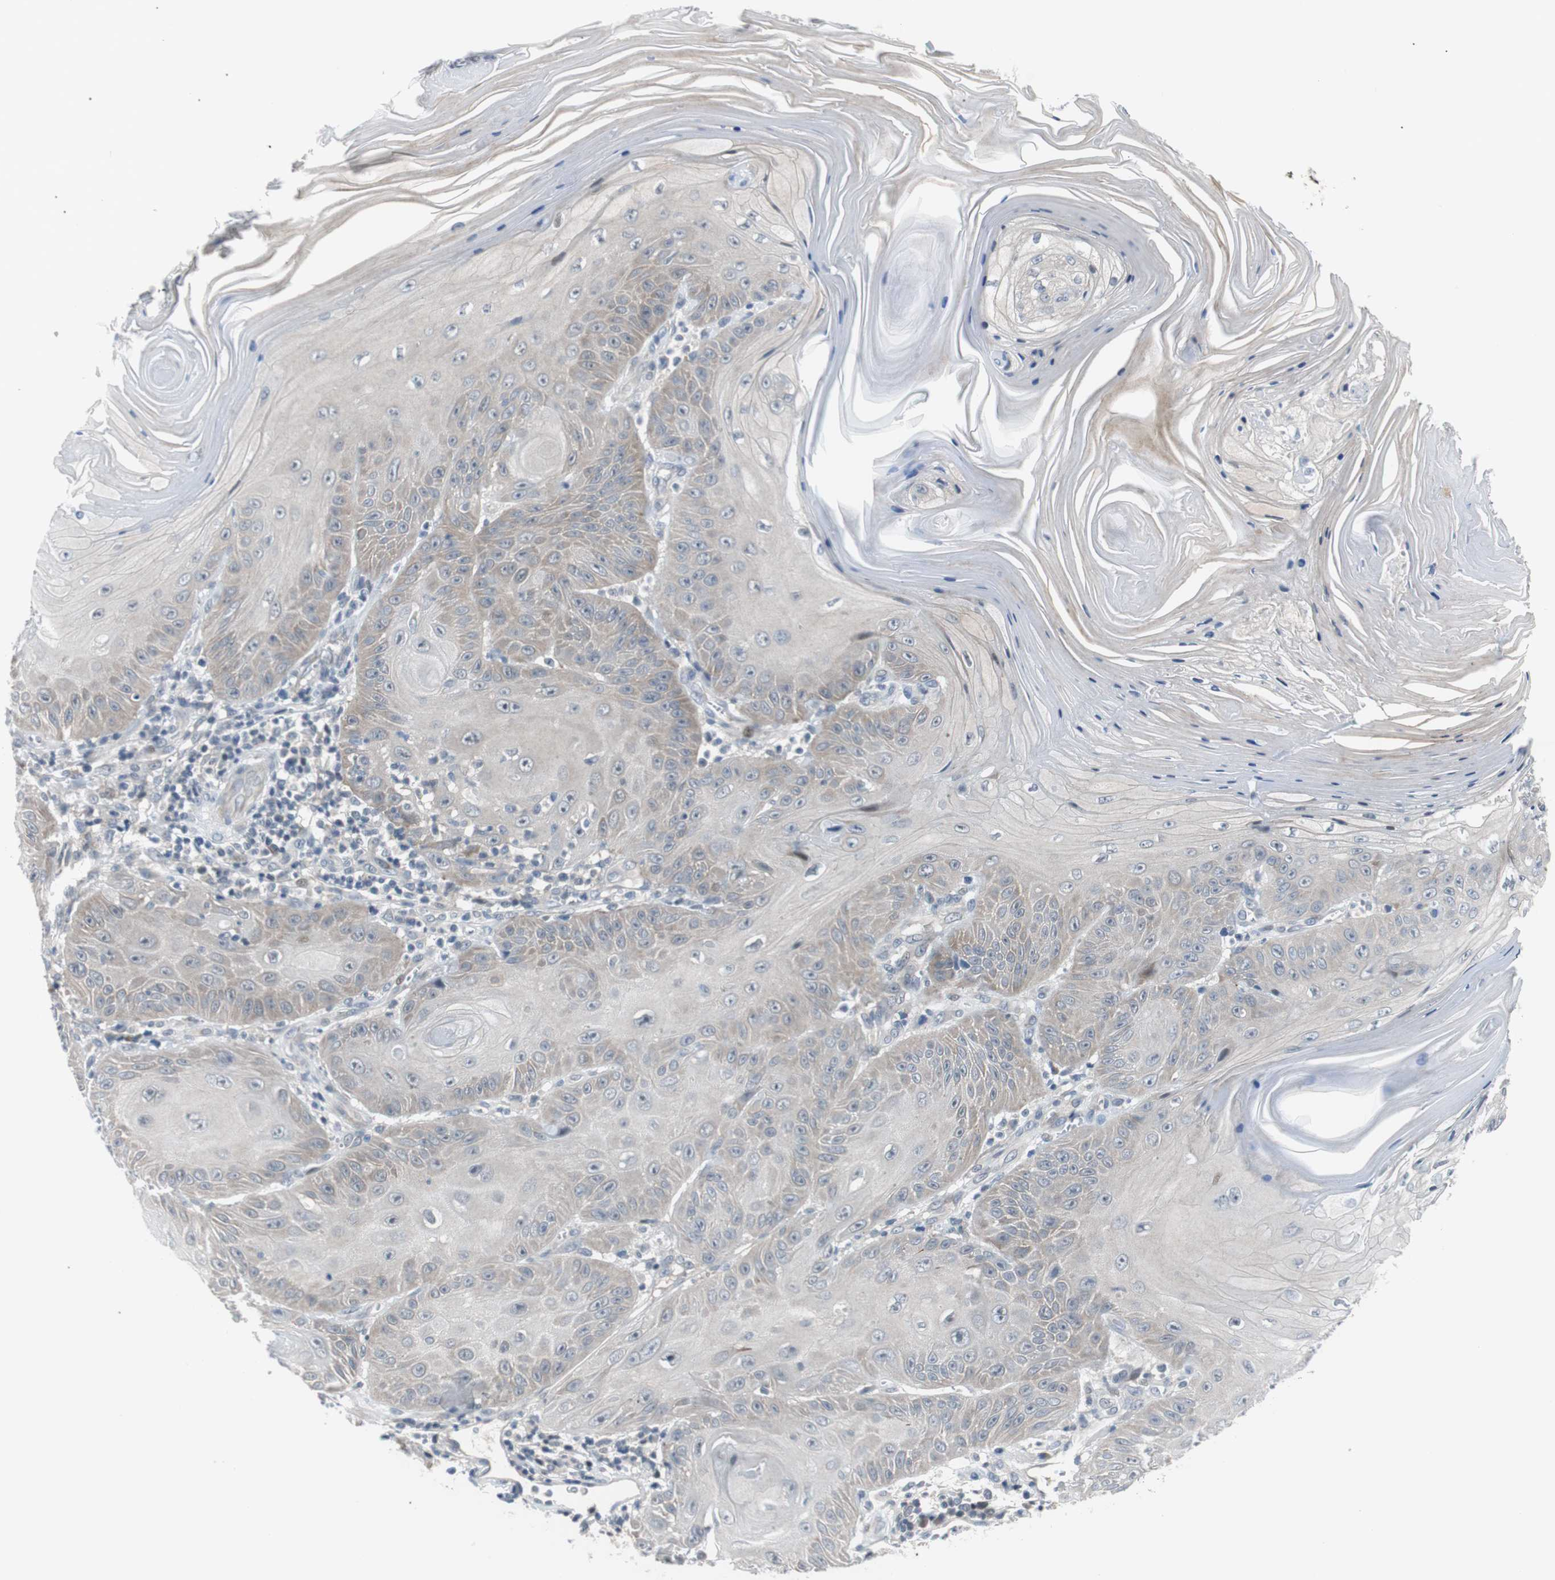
{"staining": {"intensity": "weak", "quantity": "25%-75%", "location": "cytoplasmic/membranous"}, "tissue": "skin cancer", "cell_type": "Tumor cells", "image_type": "cancer", "snomed": [{"axis": "morphology", "description": "Squamous cell carcinoma, NOS"}, {"axis": "topography", "description": "Skin"}], "caption": "Squamous cell carcinoma (skin) stained for a protein shows weak cytoplasmic/membranous positivity in tumor cells.", "gene": "MAP2K4", "patient": {"sex": "female", "age": 78}}